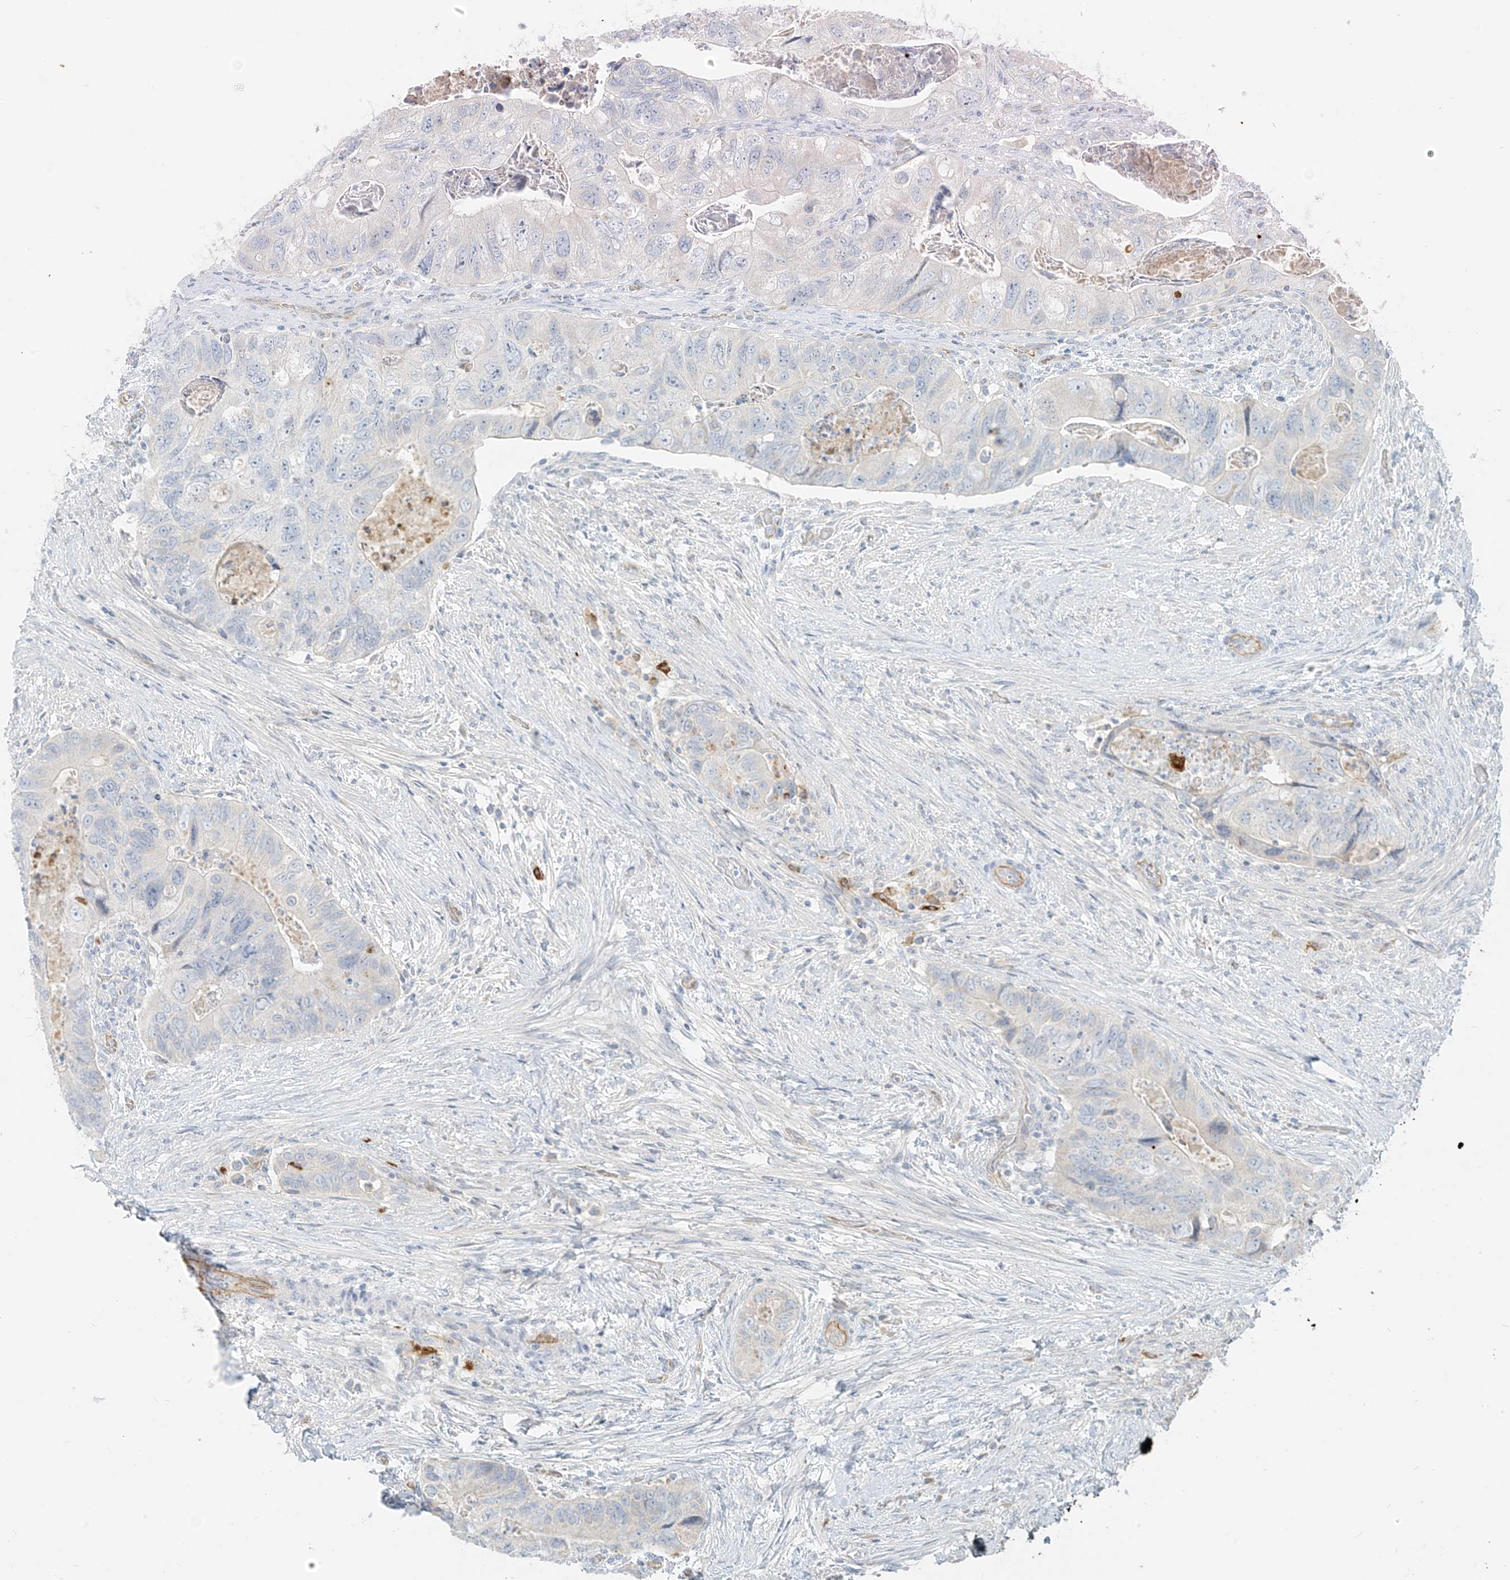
{"staining": {"intensity": "negative", "quantity": "none", "location": "none"}, "tissue": "colorectal cancer", "cell_type": "Tumor cells", "image_type": "cancer", "snomed": [{"axis": "morphology", "description": "Adenocarcinoma, NOS"}, {"axis": "topography", "description": "Rectum"}], "caption": "This is an IHC photomicrograph of colorectal adenocarcinoma. There is no positivity in tumor cells.", "gene": "C2orf42", "patient": {"sex": "male", "age": 63}}